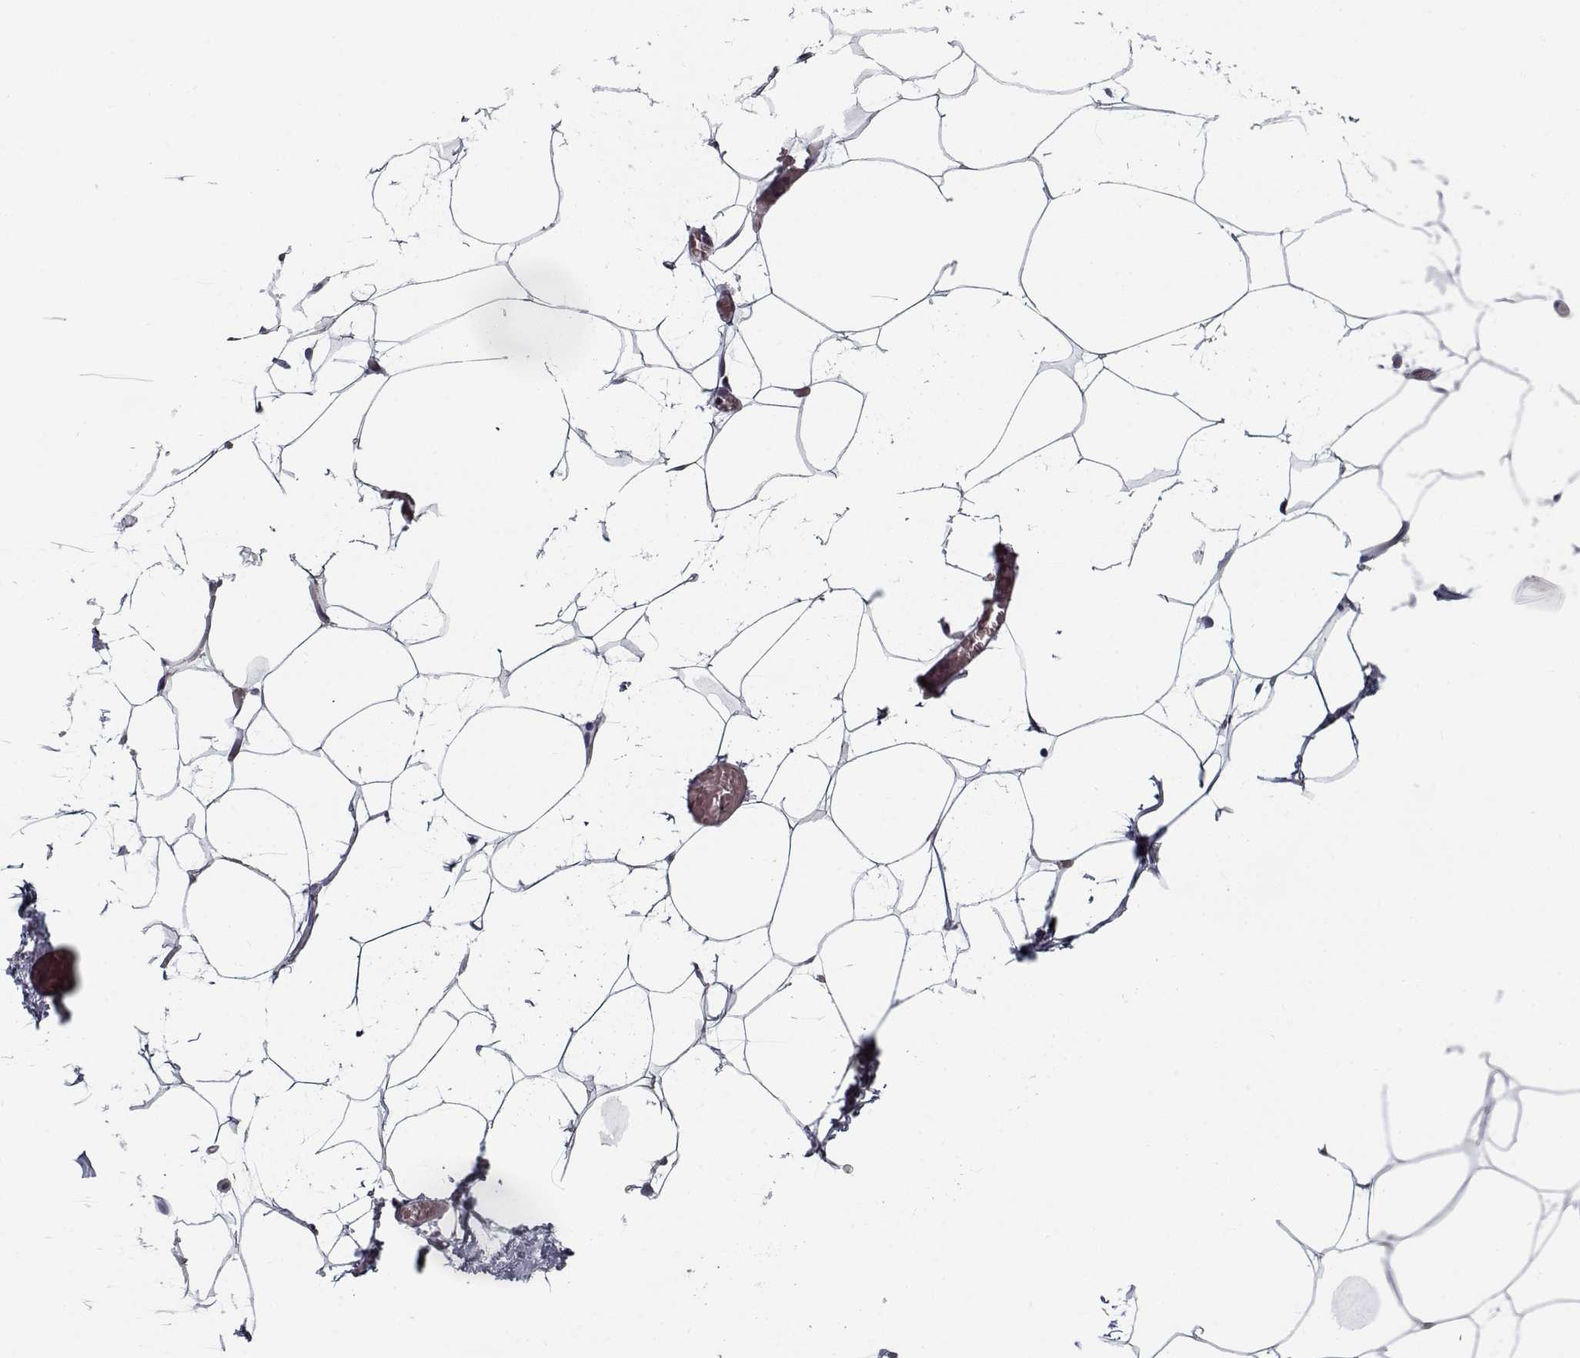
{"staining": {"intensity": "negative", "quantity": "none", "location": "none"}, "tissue": "adipose tissue", "cell_type": "Adipocytes", "image_type": "normal", "snomed": [{"axis": "morphology", "description": "Normal tissue, NOS"}, {"axis": "topography", "description": "Adipose tissue"}], "caption": "Immunohistochemical staining of normal adipose tissue exhibits no significant expression in adipocytes.", "gene": "DDX25", "patient": {"sex": "male", "age": 57}}